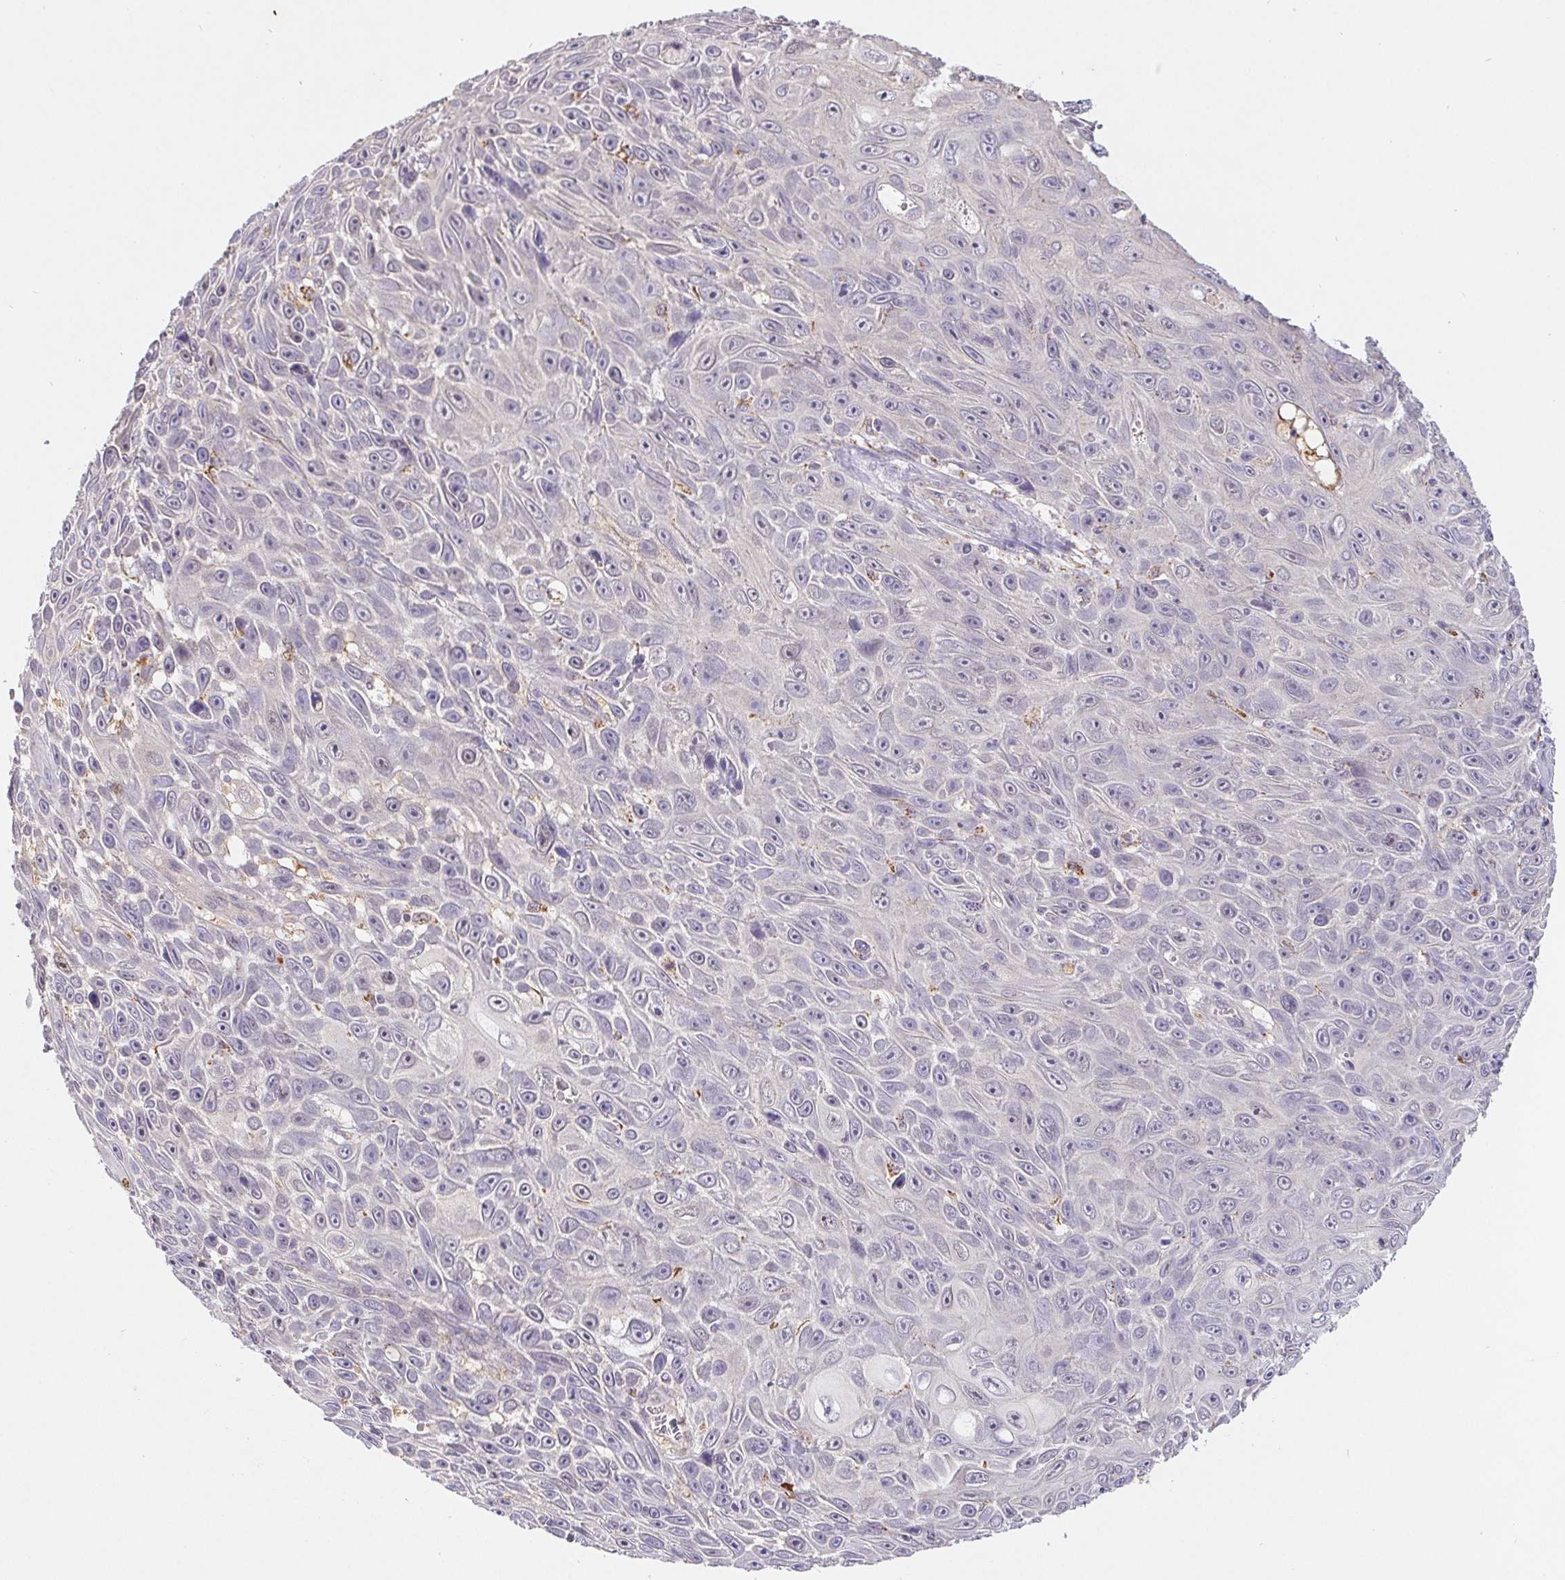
{"staining": {"intensity": "negative", "quantity": "none", "location": "none"}, "tissue": "skin cancer", "cell_type": "Tumor cells", "image_type": "cancer", "snomed": [{"axis": "morphology", "description": "Squamous cell carcinoma, NOS"}, {"axis": "topography", "description": "Skin"}], "caption": "There is no significant positivity in tumor cells of skin cancer.", "gene": "EMC6", "patient": {"sex": "male", "age": 82}}